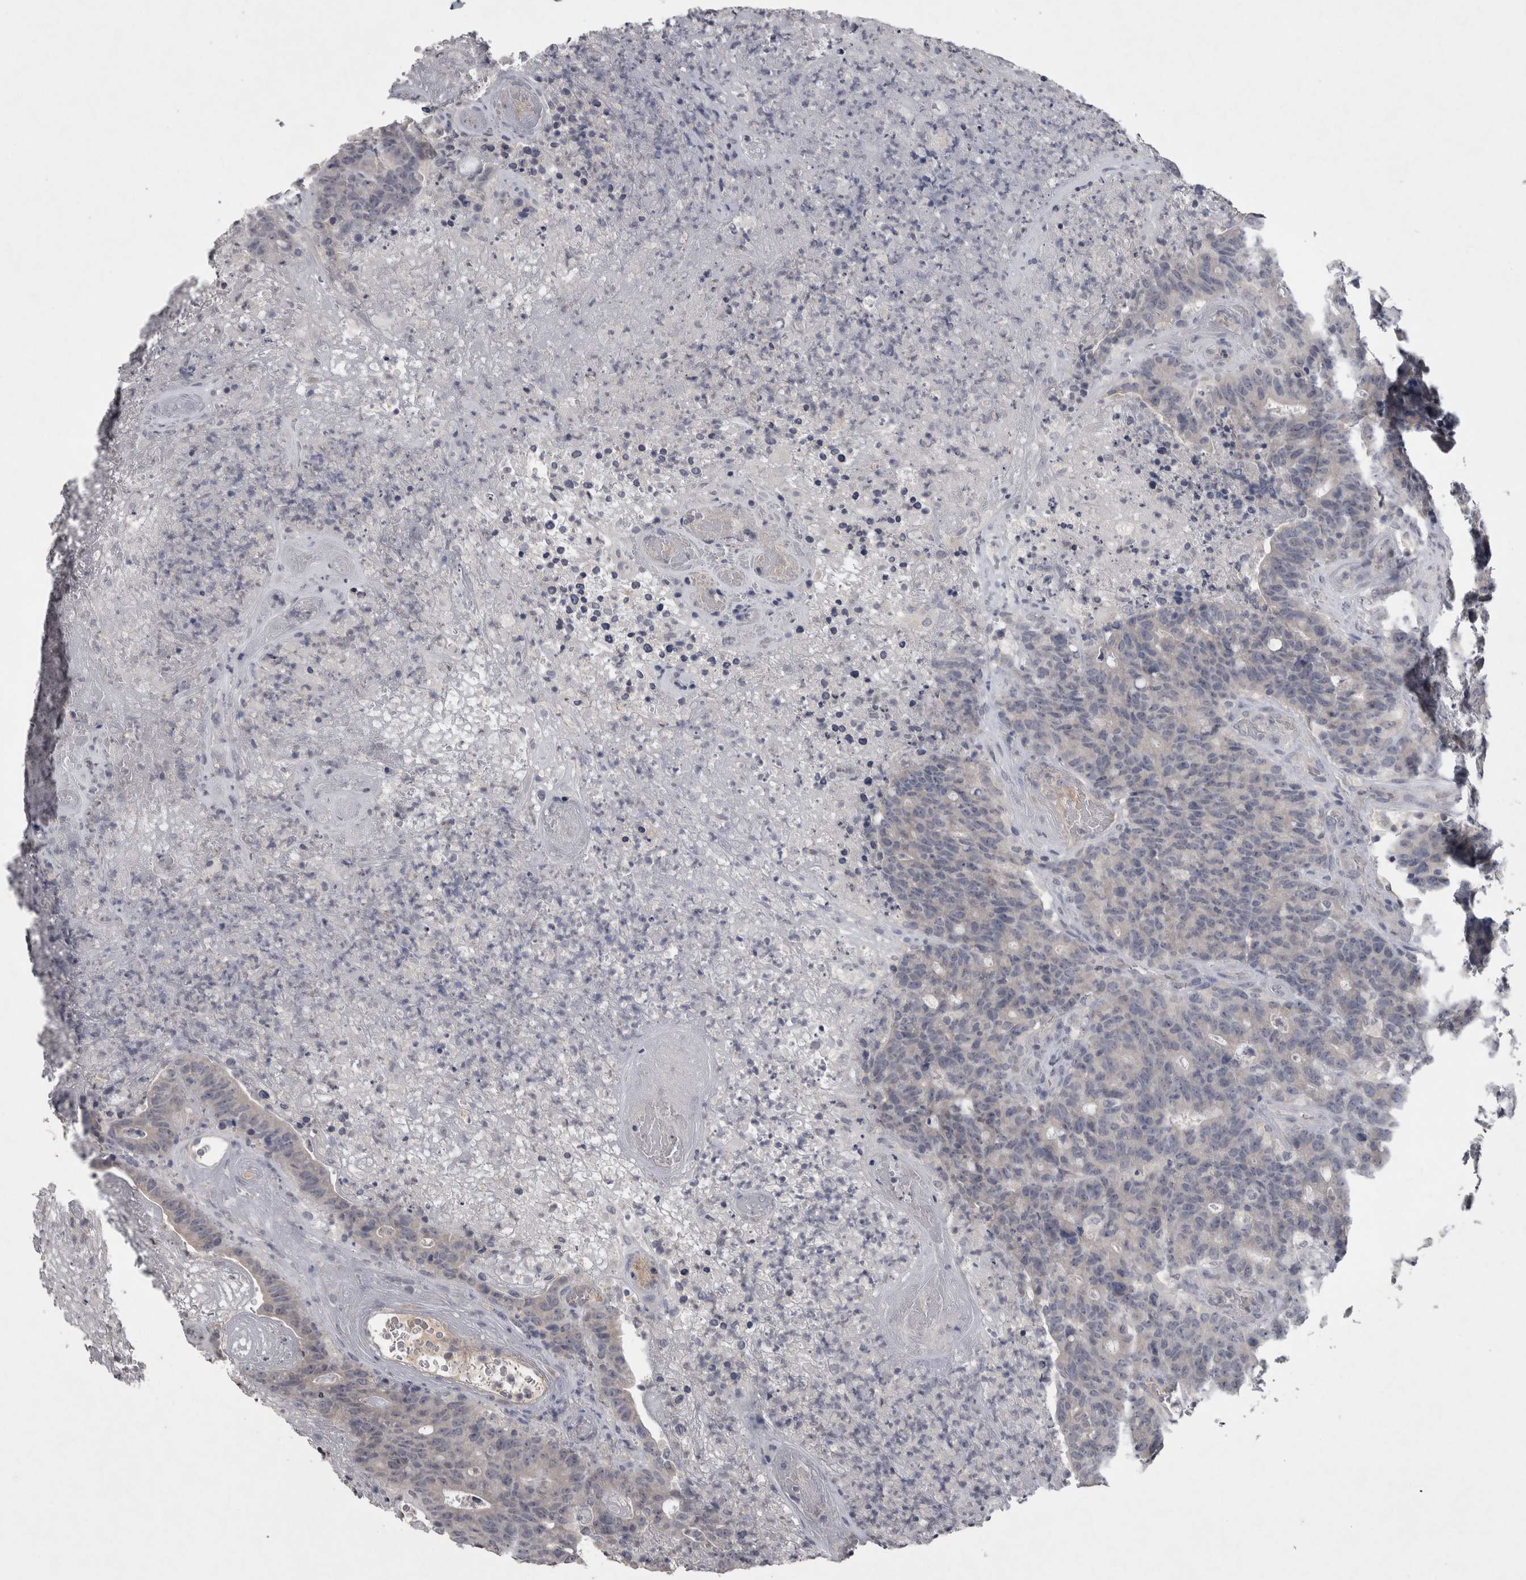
{"staining": {"intensity": "negative", "quantity": "none", "location": "none"}, "tissue": "colorectal cancer", "cell_type": "Tumor cells", "image_type": "cancer", "snomed": [{"axis": "morphology", "description": "Normal tissue, NOS"}, {"axis": "morphology", "description": "Adenocarcinoma, NOS"}, {"axis": "topography", "description": "Colon"}], "caption": "Tumor cells are negative for protein expression in human colorectal cancer.", "gene": "WNT7A", "patient": {"sex": "female", "age": 75}}